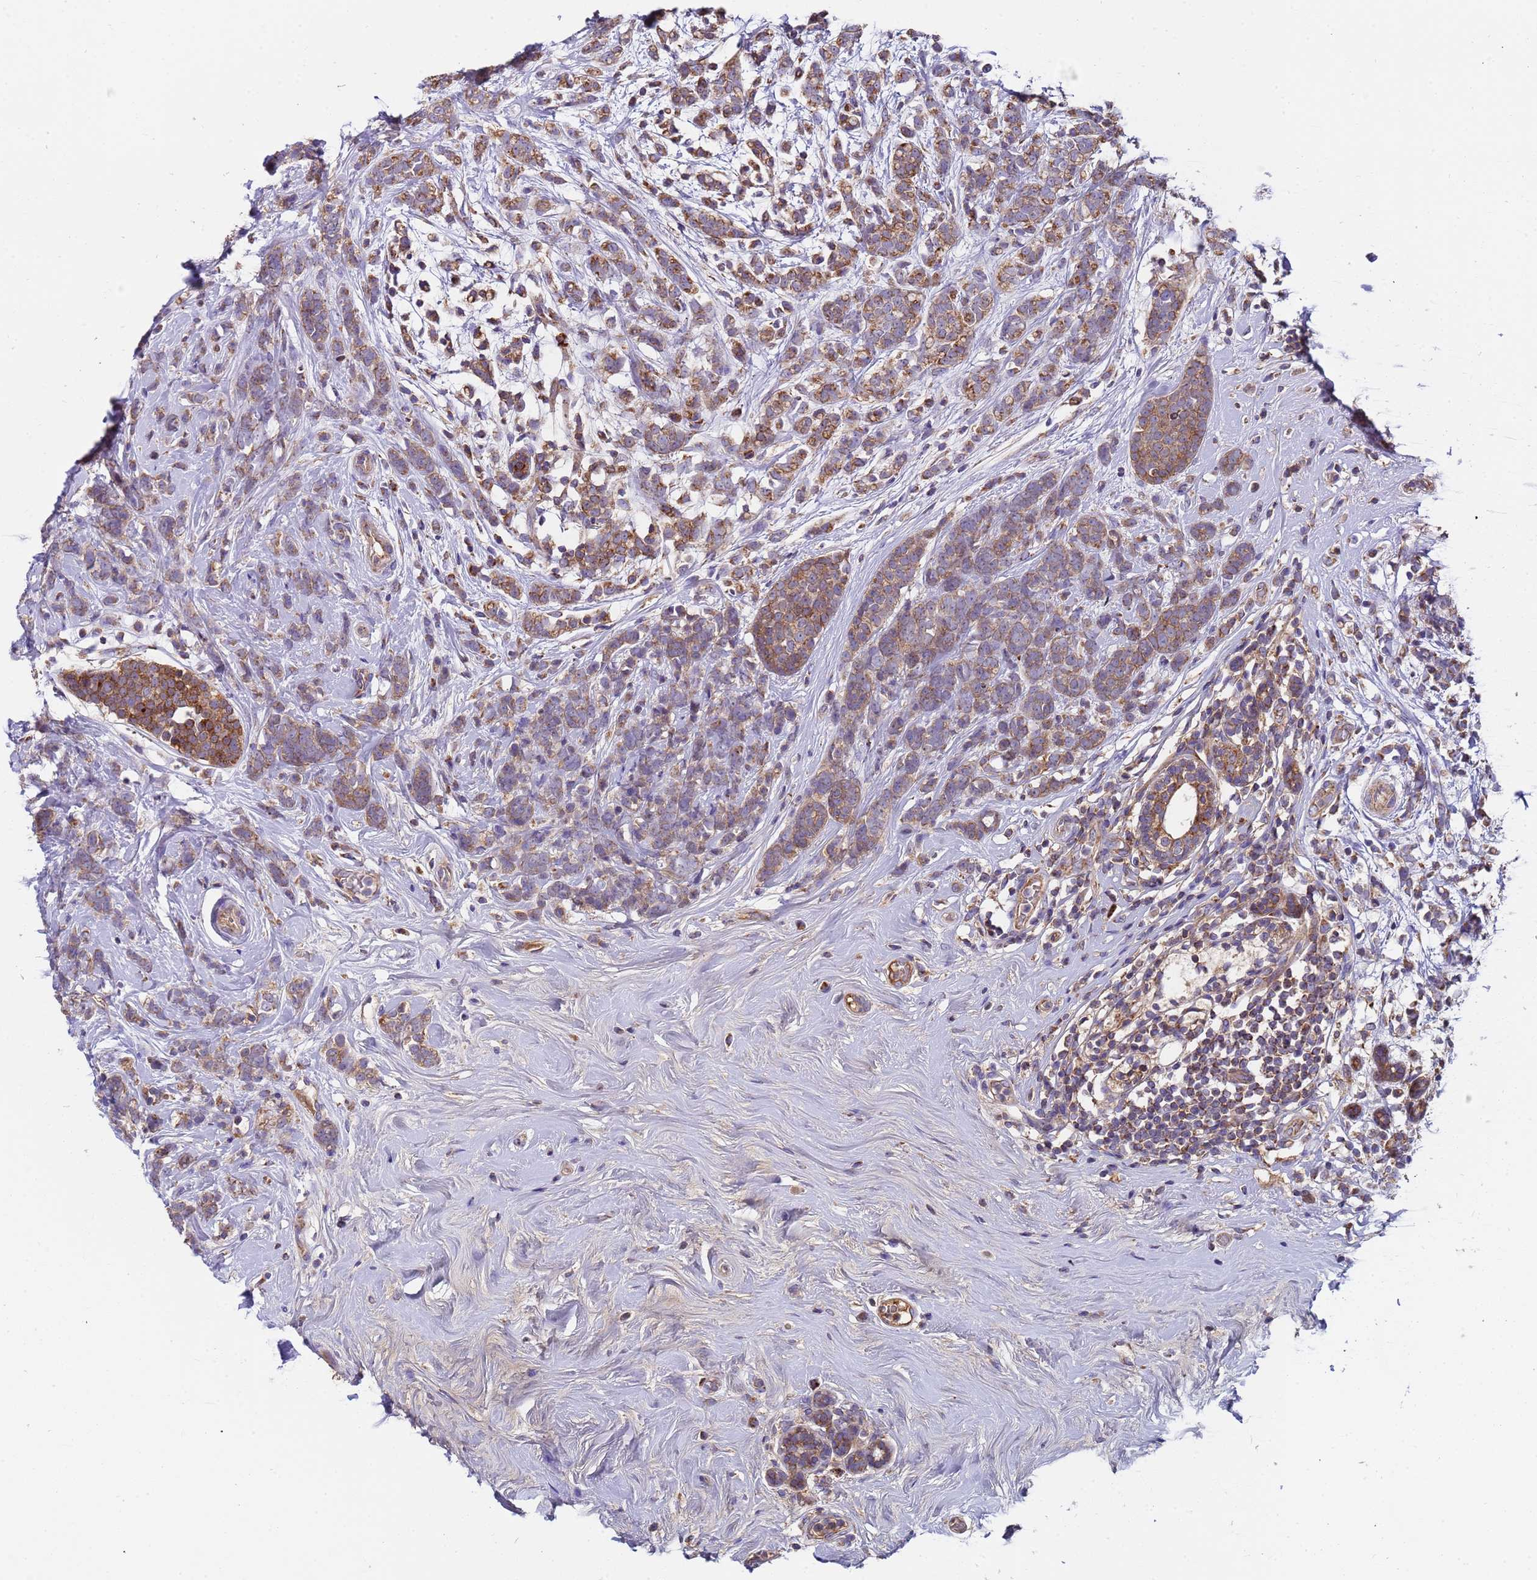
{"staining": {"intensity": "moderate", "quantity": ">75%", "location": "cytoplasmic/membranous"}, "tissue": "breast cancer", "cell_type": "Tumor cells", "image_type": "cancer", "snomed": [{"axis": "morphology", "description": "Lobular carcinoma"}, {"axis": "topography", "description": "Breast"}], "caption": "Immunohistochemistry (IHC) staining of lobular carcinoma (breast), which reveals medium levels of moderate cytoplasmic/membranous expression in about >75% of tumor cells indicating moderate cytoplasmic/membranous protein expression. The staining was performed using DAB (3,3'-diaminobenzidine) (brown) for protein detection and nuclei were counterstained in hematoxylin (blue).", "gene": "TMEM126A", "patient": {"sex": "female", "age": 58}}